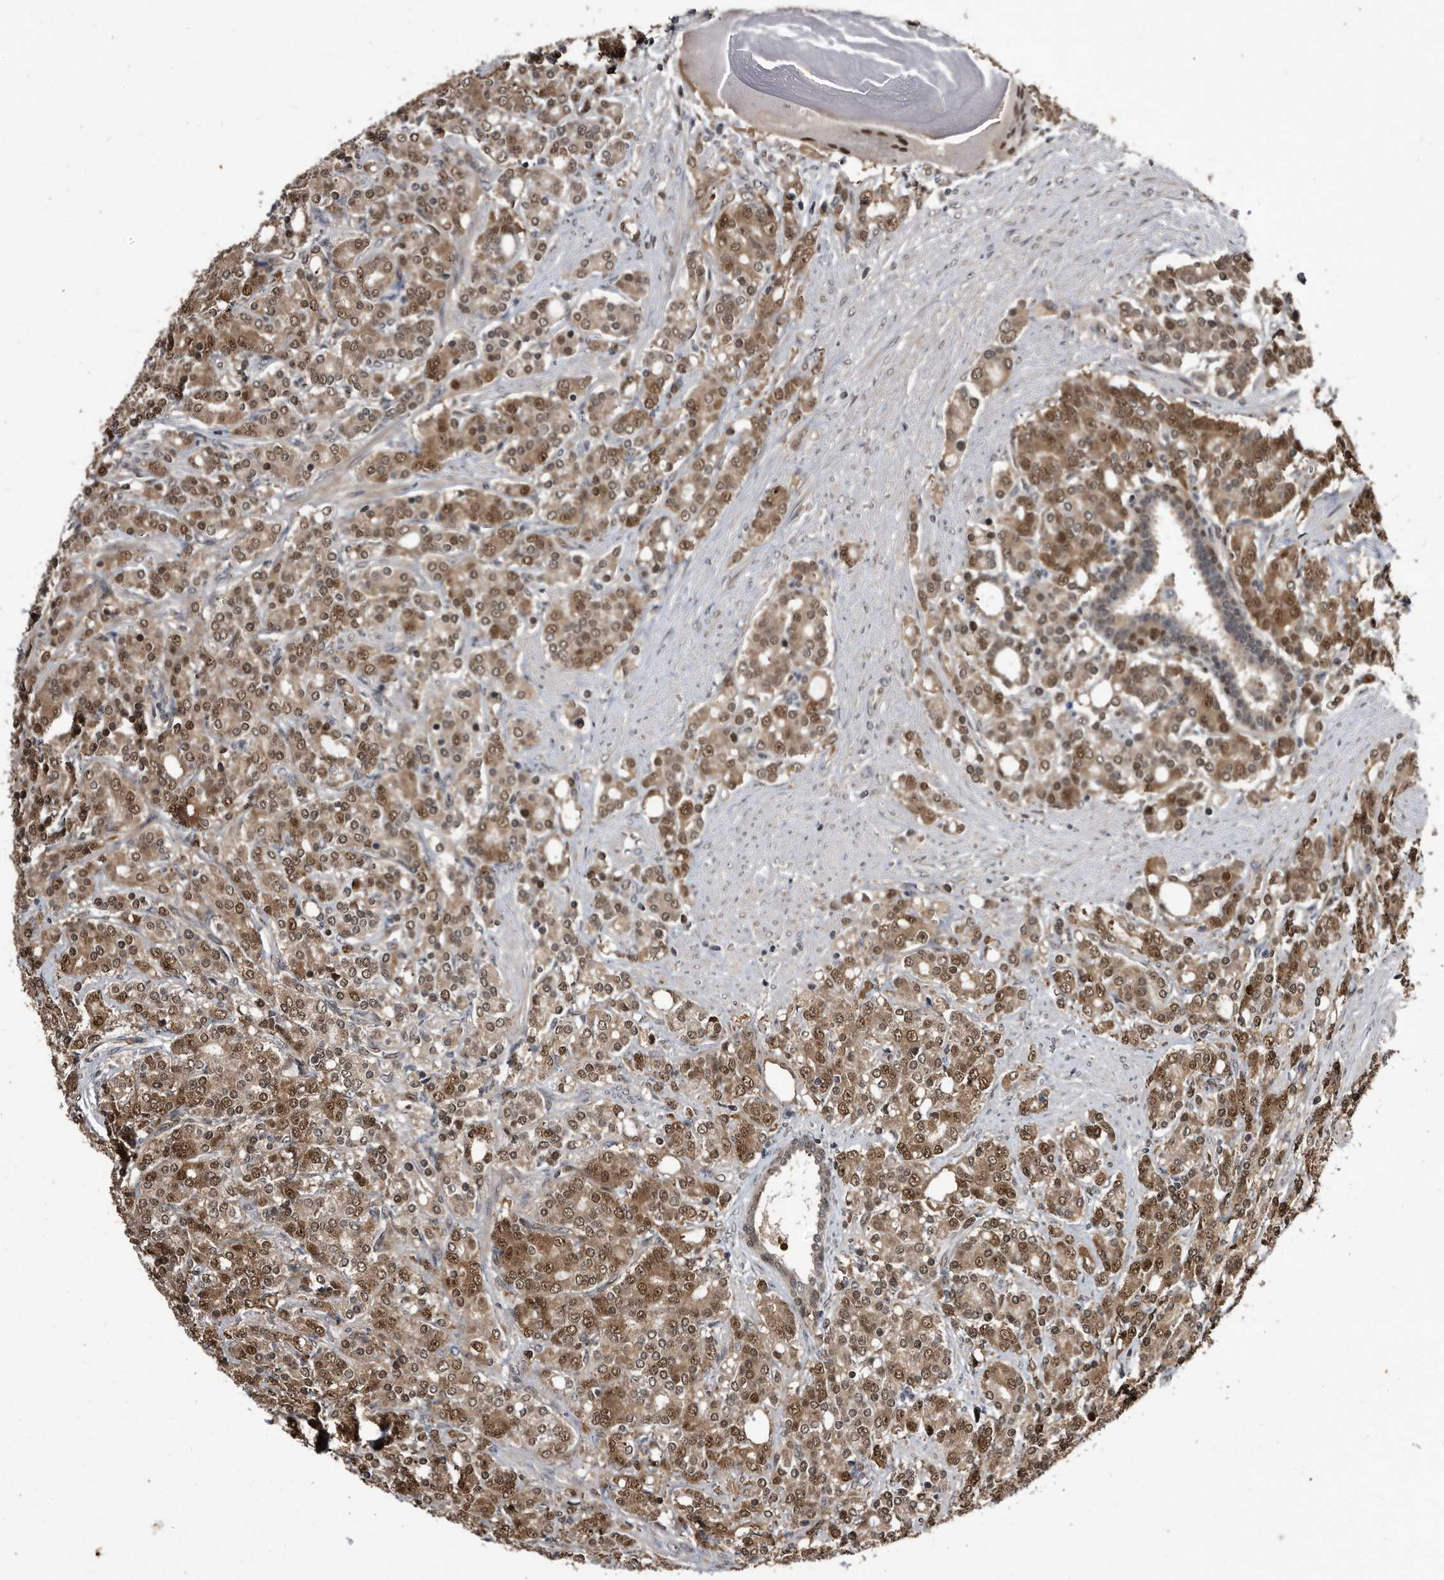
{"staining": {"intensity": "moderate", "quantity": ">75%", "location": "cytoplasmic/membranous,nuclear"}, "tissue": "prostate cancer", "cell_type": "Tumor cells", "image_type": "cancer", "snomed": [{"axis": "morphology", "description": "Adenocarcinoma, High grade"}, {"axis": "topography", "description": "Prostate"}], "caption": "Moderate cytoplasmic/membranous and nuclear staining is present in approximately >75% of tumor cells in prostate cancer.", "gene": "RAD23B", "patient": {"sex": "male", "age": 62}}